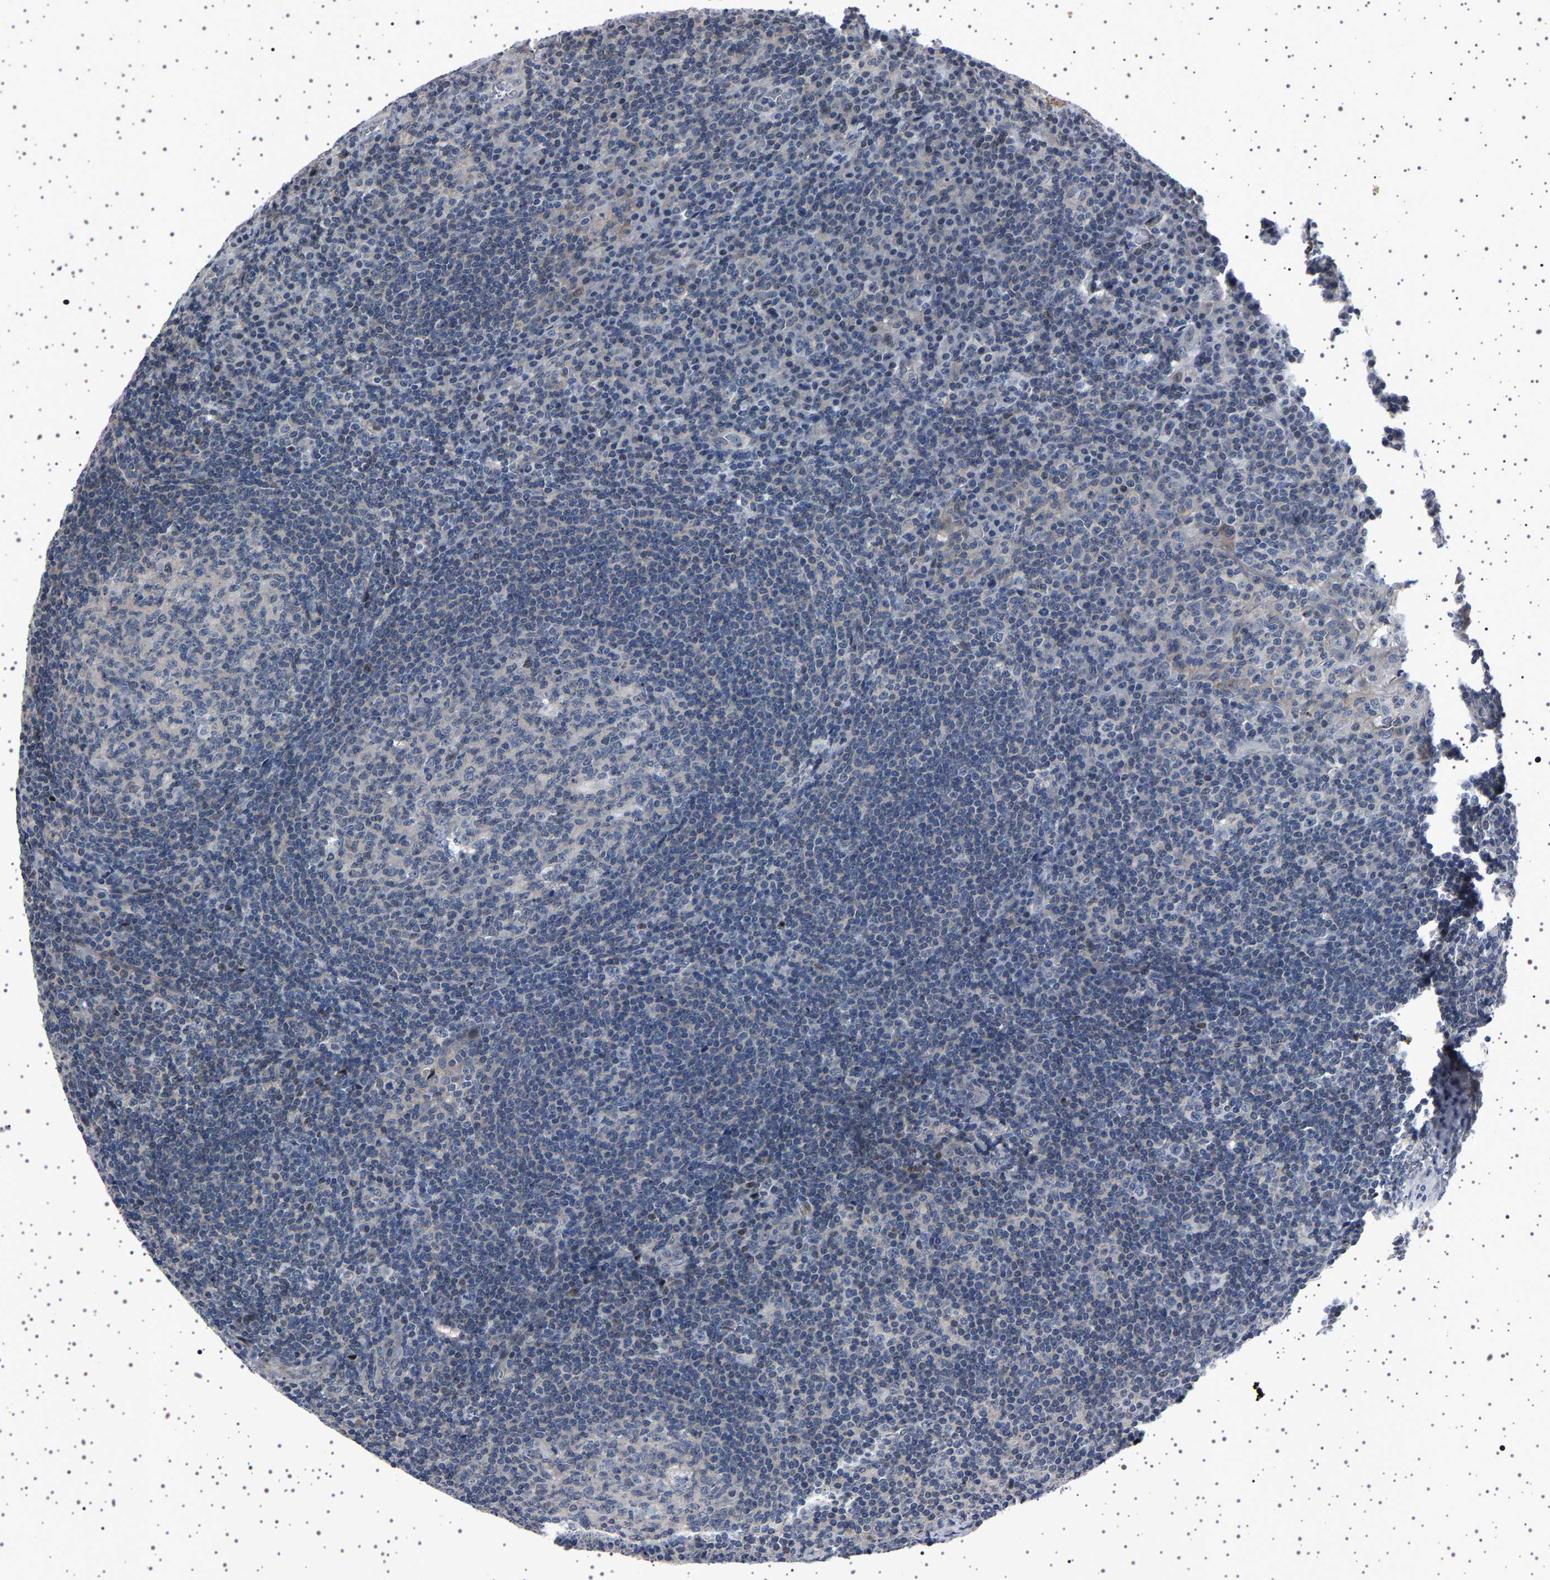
{"staining": {"intensity": "negative", "quantity": "none", "location": "none"}, "tissue": "tonsil", "cell_type": "Germinal center cells", "image_type": "normal", "snomed": [{"axis": "morphology", "description": "Normal tissue, NOS"}, {"axis": "topography", "description": "Tonsil"}], "caption": "A micrograph of tonsil stained for a protein shows no brown staining in germinal center cells.", "gene": "PAK5", "patient": {"sex": "male", "age": 37}}